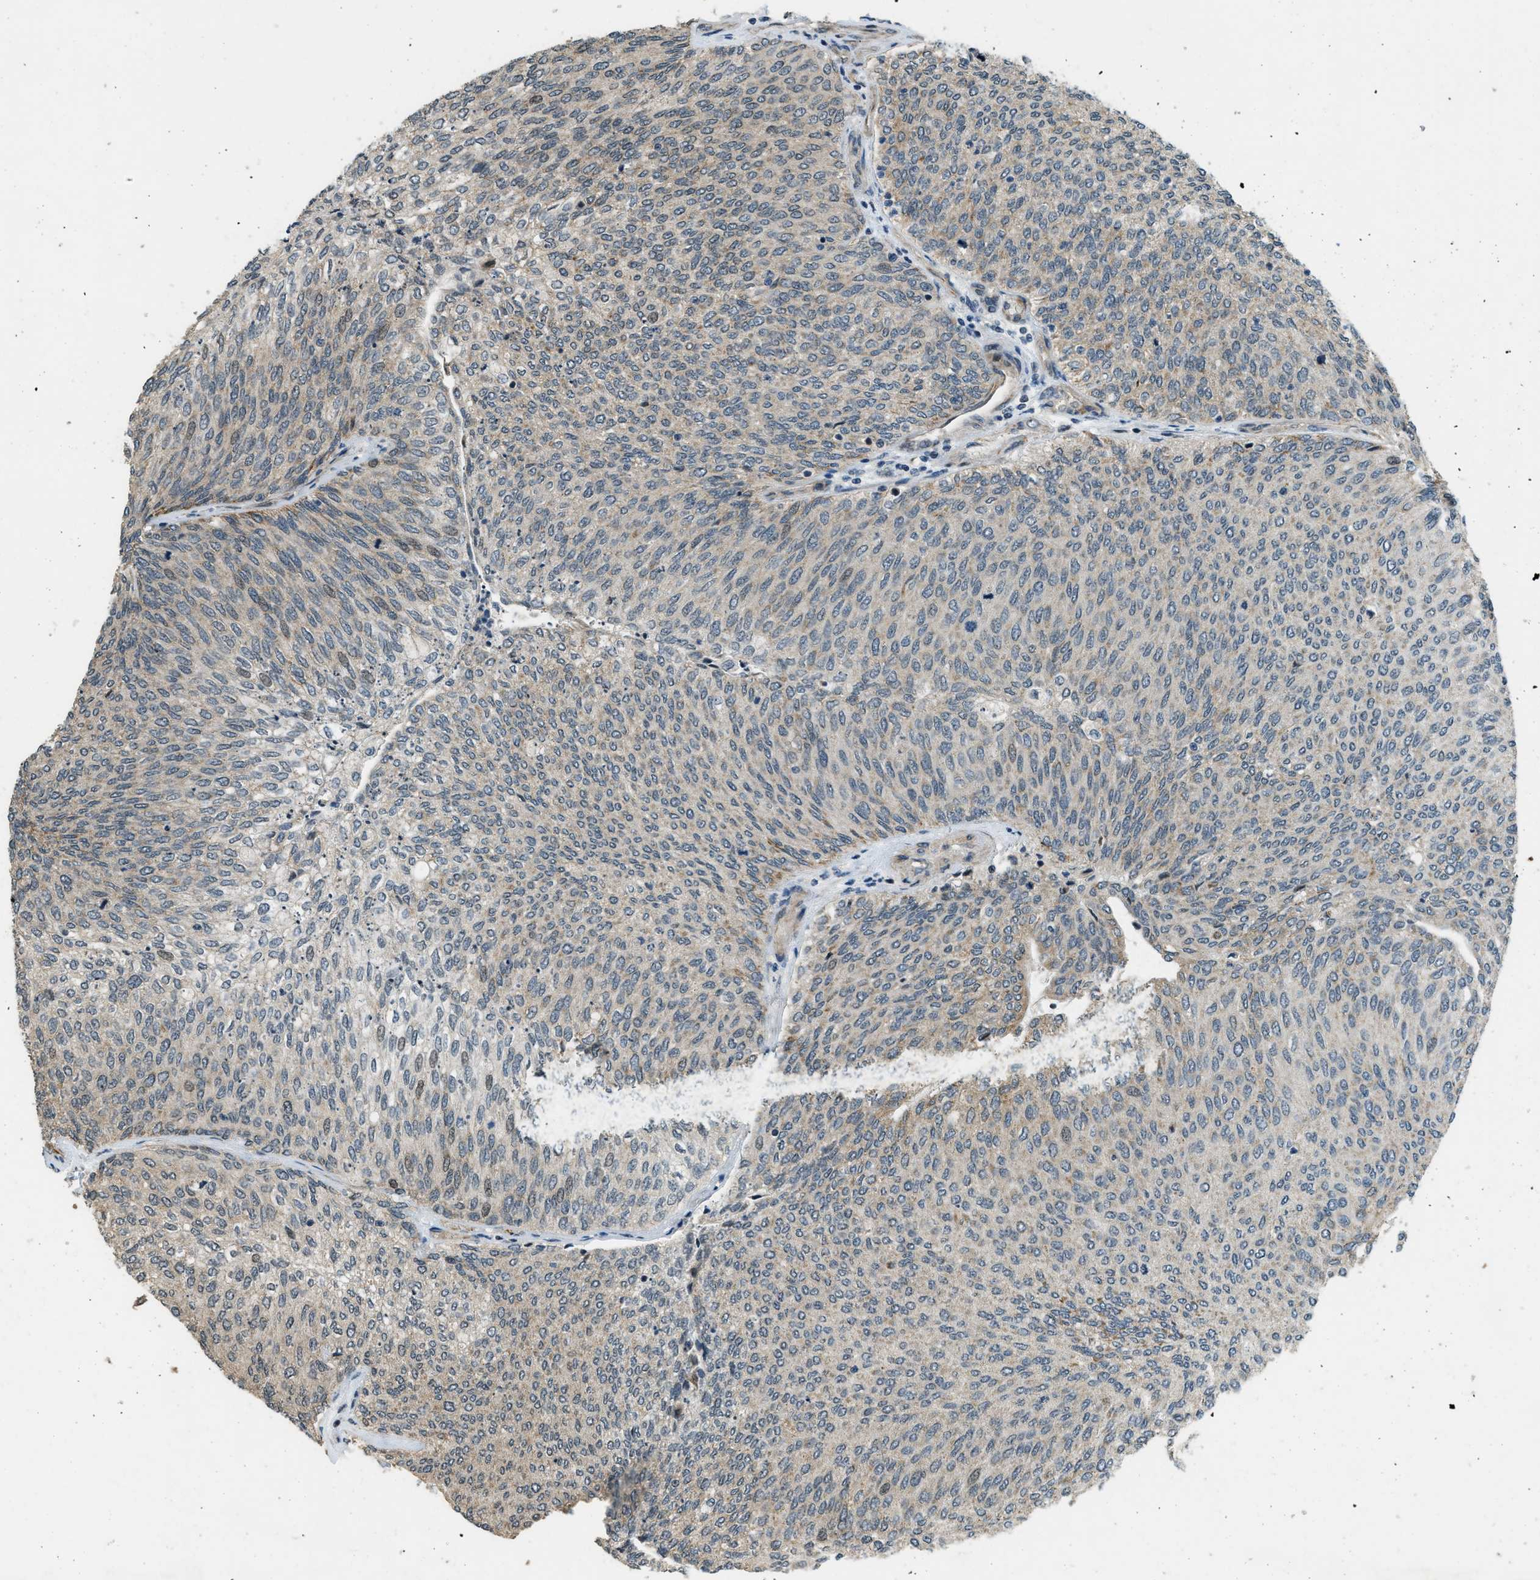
{"staining": {"intensity": "weak", "quantity": "25%-75%", "location": "cytoplasmic/membranous,nuclear"}, "tissue": "urothelial cancer", "cell_type": "Tumor cells", "image_type": "cancer", "snomed": [{"axis": "morphology", "description": "Urothelial carcinoma, Low grade"}, {"axis": "topography", "description": "Urinary bladder"}], "caption": "Urothelial cancer stained for a protein (brown) reveals weak cytoplasmic/membranous and nuclear positive positivity in about 25%-75% of tumor cells.", "gene": "MED21", "patient": {"sex": "female", "age": 79}}